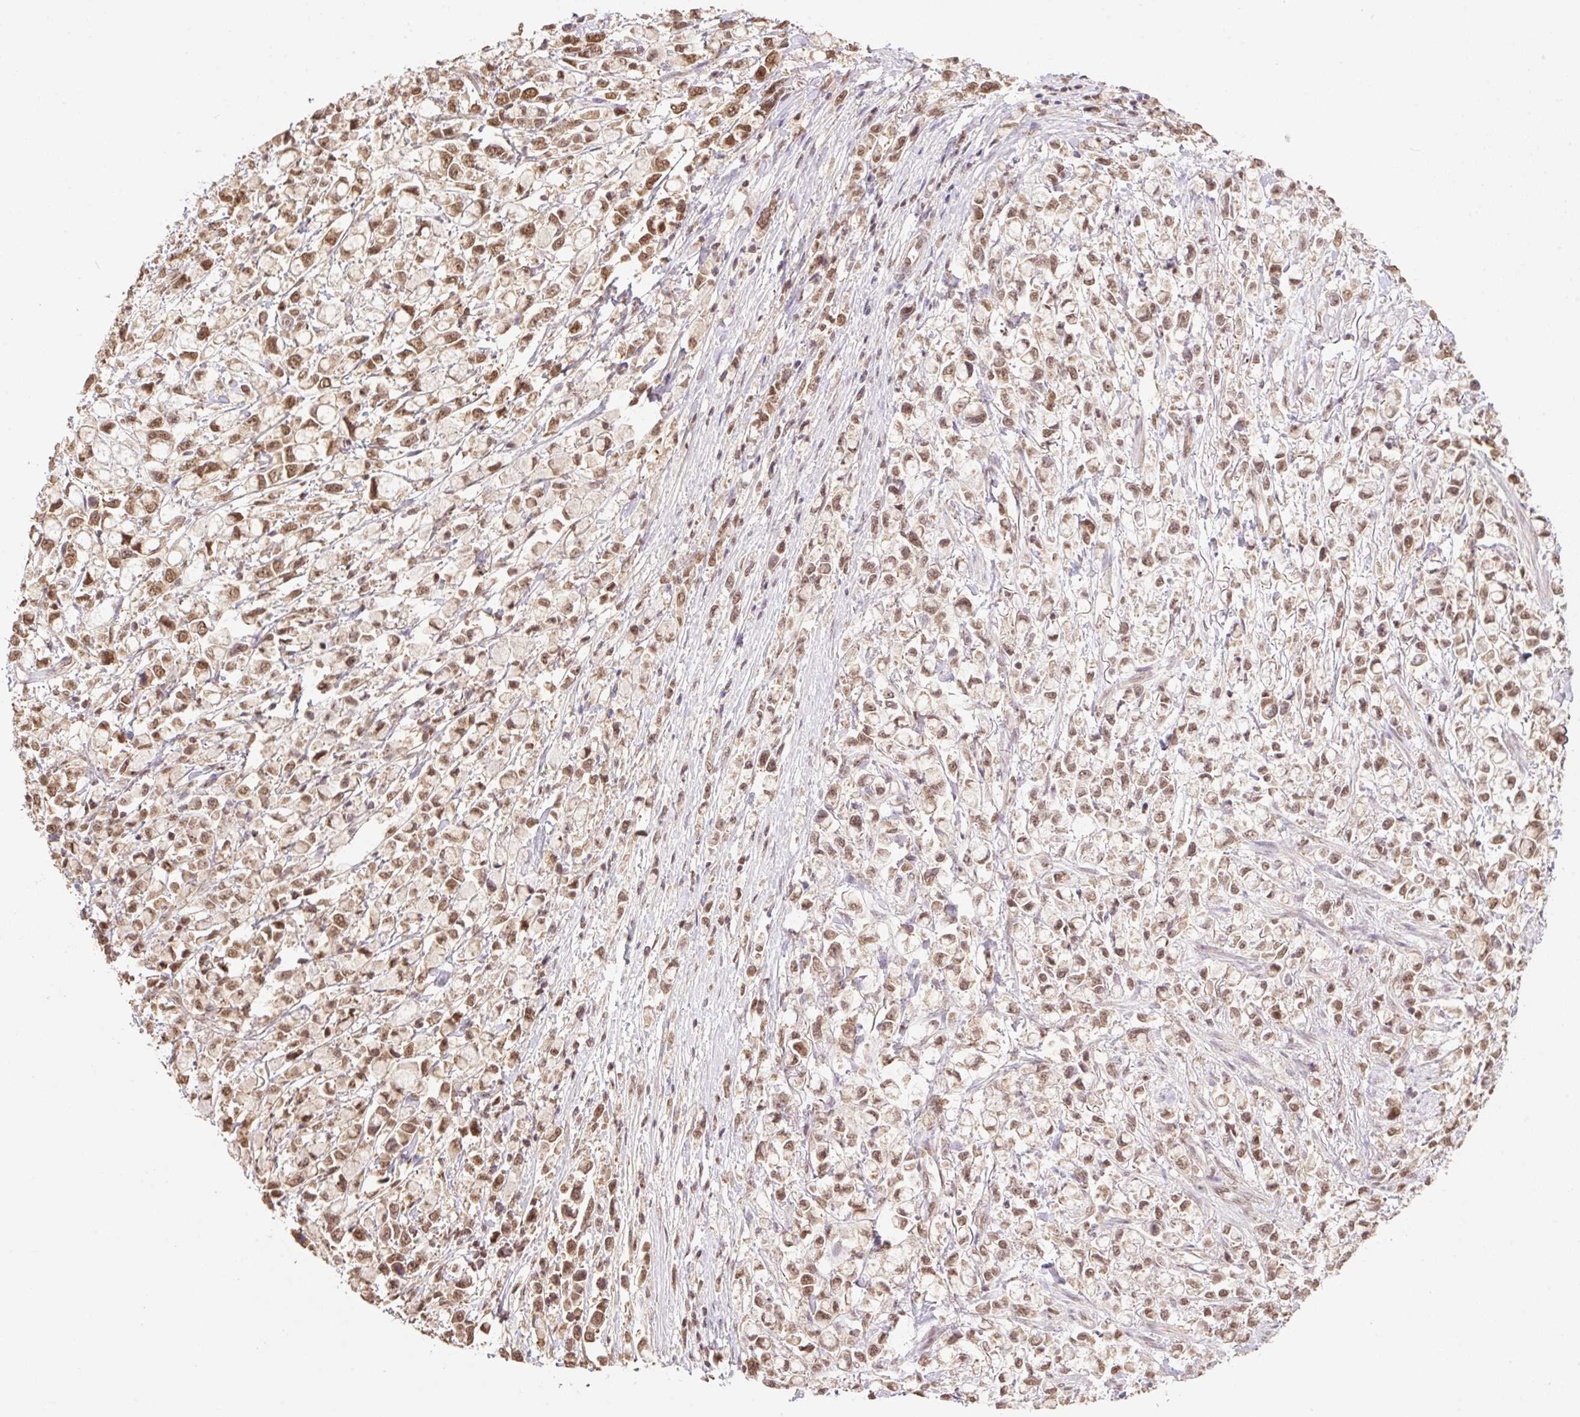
{"staining": {"intensity": "moderate", "quantity": ">75%", "location": "nuclear"}, "tissue": "stomach cancer", "cell_type": "Tumor cells", "image_type": "cancer", "snomed": [{"axis": "morphology", "description": "Adenocarcinoma, NOS"}, {"axis": "topography", "description": "Stomach"}], "caption": "Moderate nuclear protein positivity is present in about >75% of tumor cells in stomach cancer.", "gene": "VPS25", "patient": {"sex": "female", "age": 81}}